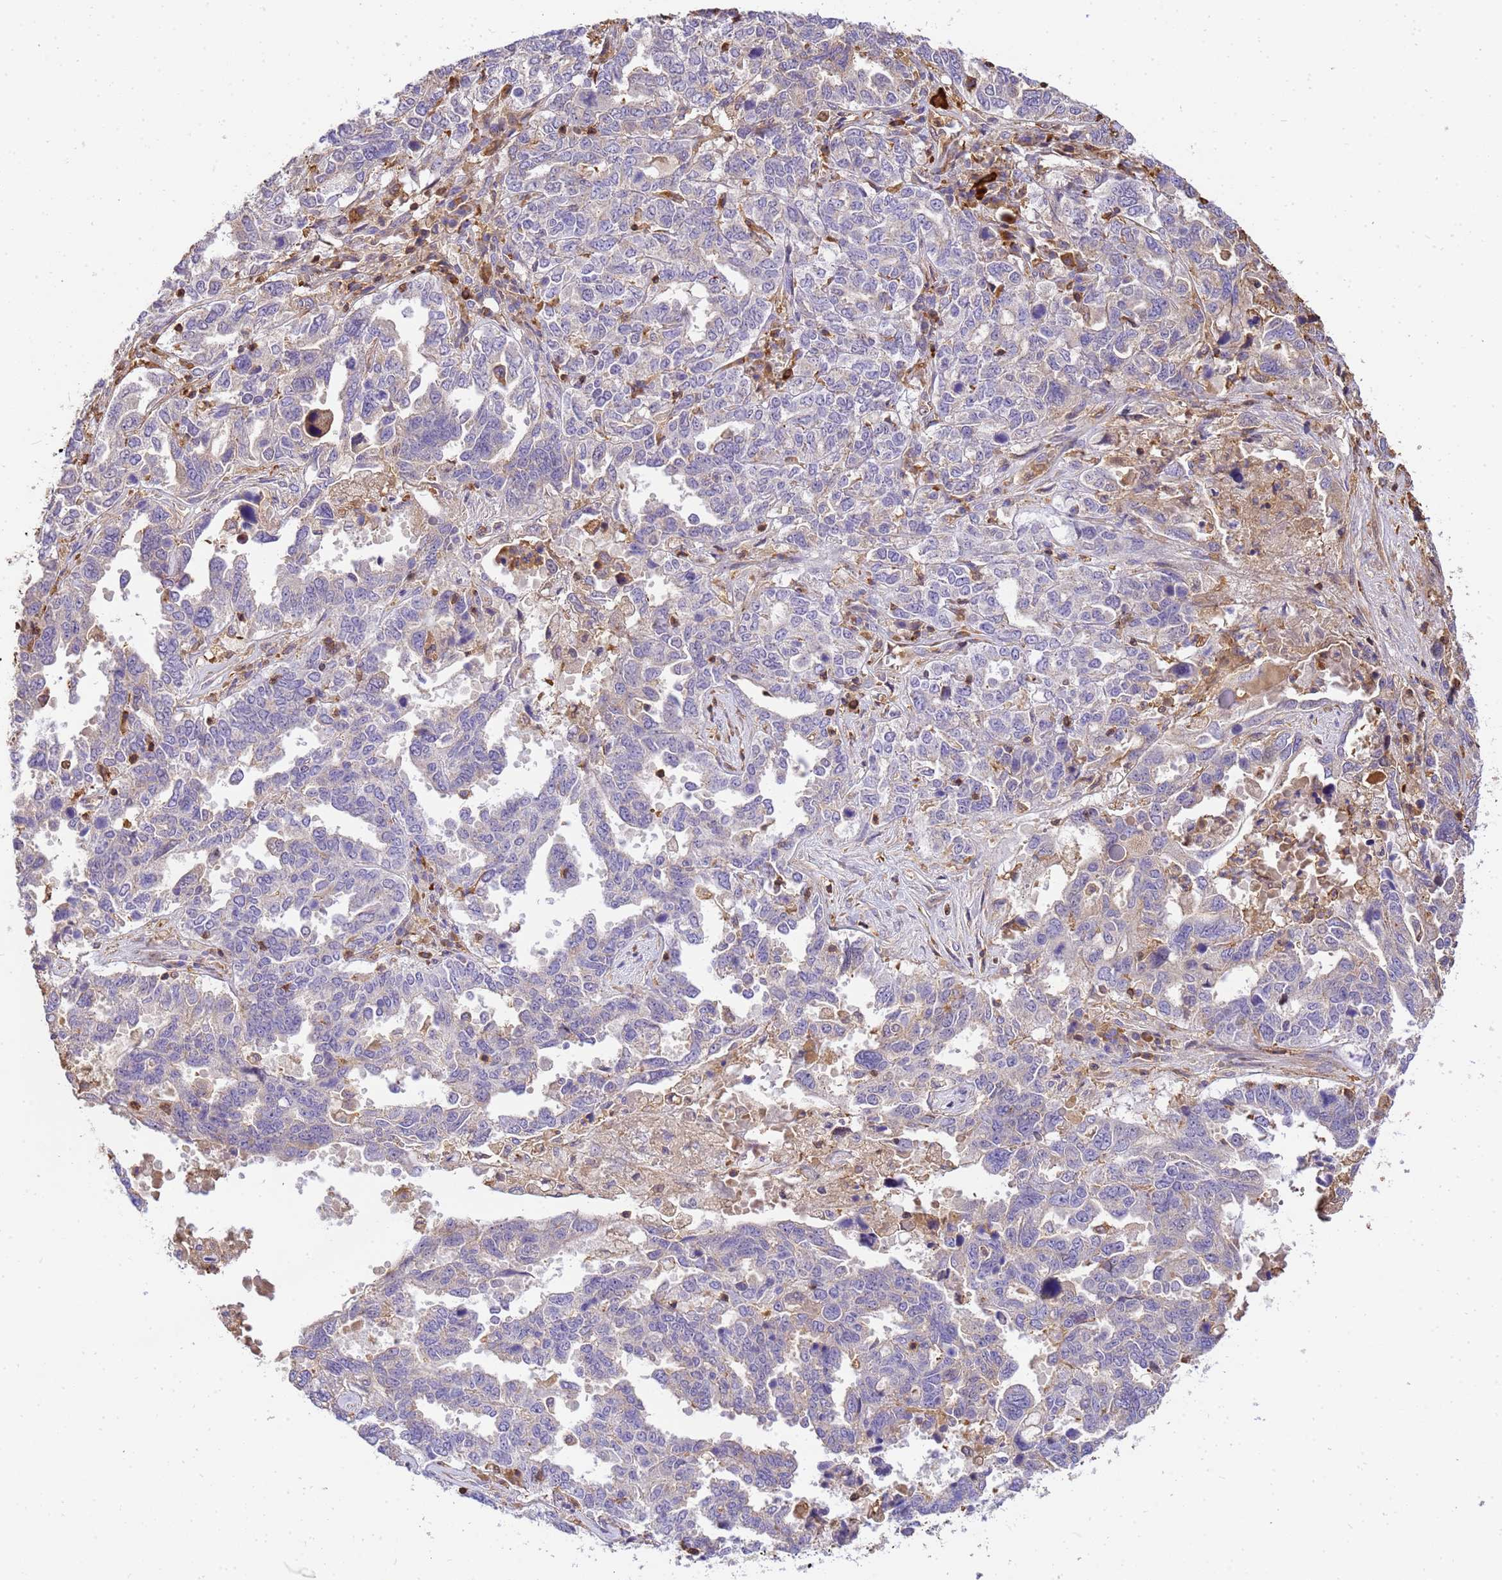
{"staining": {"intensity": "negative", "quantity": "none", "location": "none"}, "tissue": "ovarian cancer", "cell_type": "Tumor cells", "image_type": "cancer", "snomed": [{"axis": "morphology", "description": "Carcinoma, endometroid"}, {"axis": "topography", "description": "Ovary"}], "caption": "Image shows no significant protein staining in tumor cells of ovarian cancer.", "gene": "WDR64", "patient": {"sex": "female", "age": 62}}